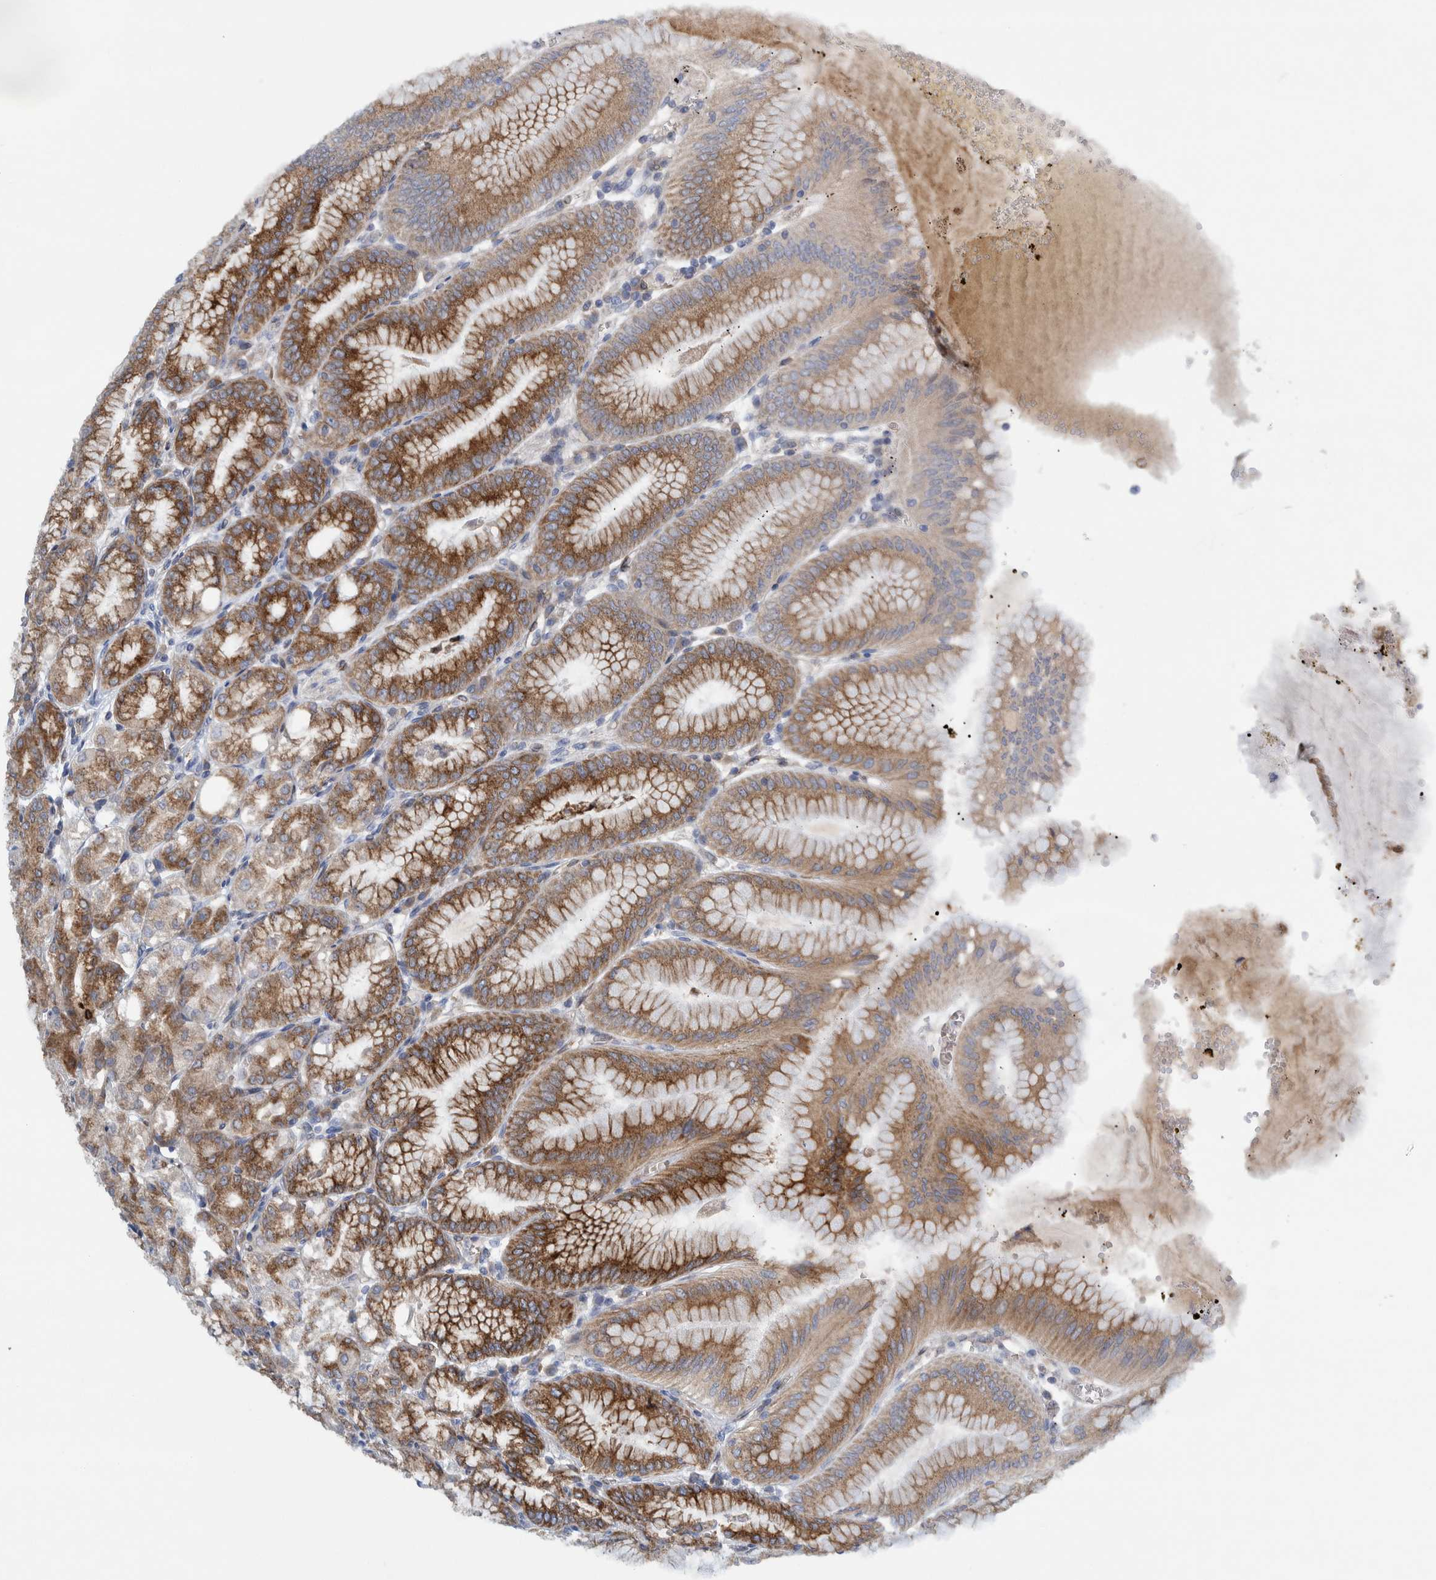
{"staining": {"intensity": "moderate", "quantity": ">75%", "location": "cytoplasmic/membranous"}, "tissue": "stomach", "cell_type": "Glandular cells", "image_type": "normal", "snomed": [{"axis": "morphology", "description": "Normal tissue, NOS"}, {"axis": "topography", "description": "Stomach, lower"}], "caption": "Glandular cells reveal moderate cytoplasmic/membranous staining in about >75% of cells in benign stomach. Nuclei are stained in blue.", "gene": "THEM6", "patient": {"sex": "male", "age": 71}}